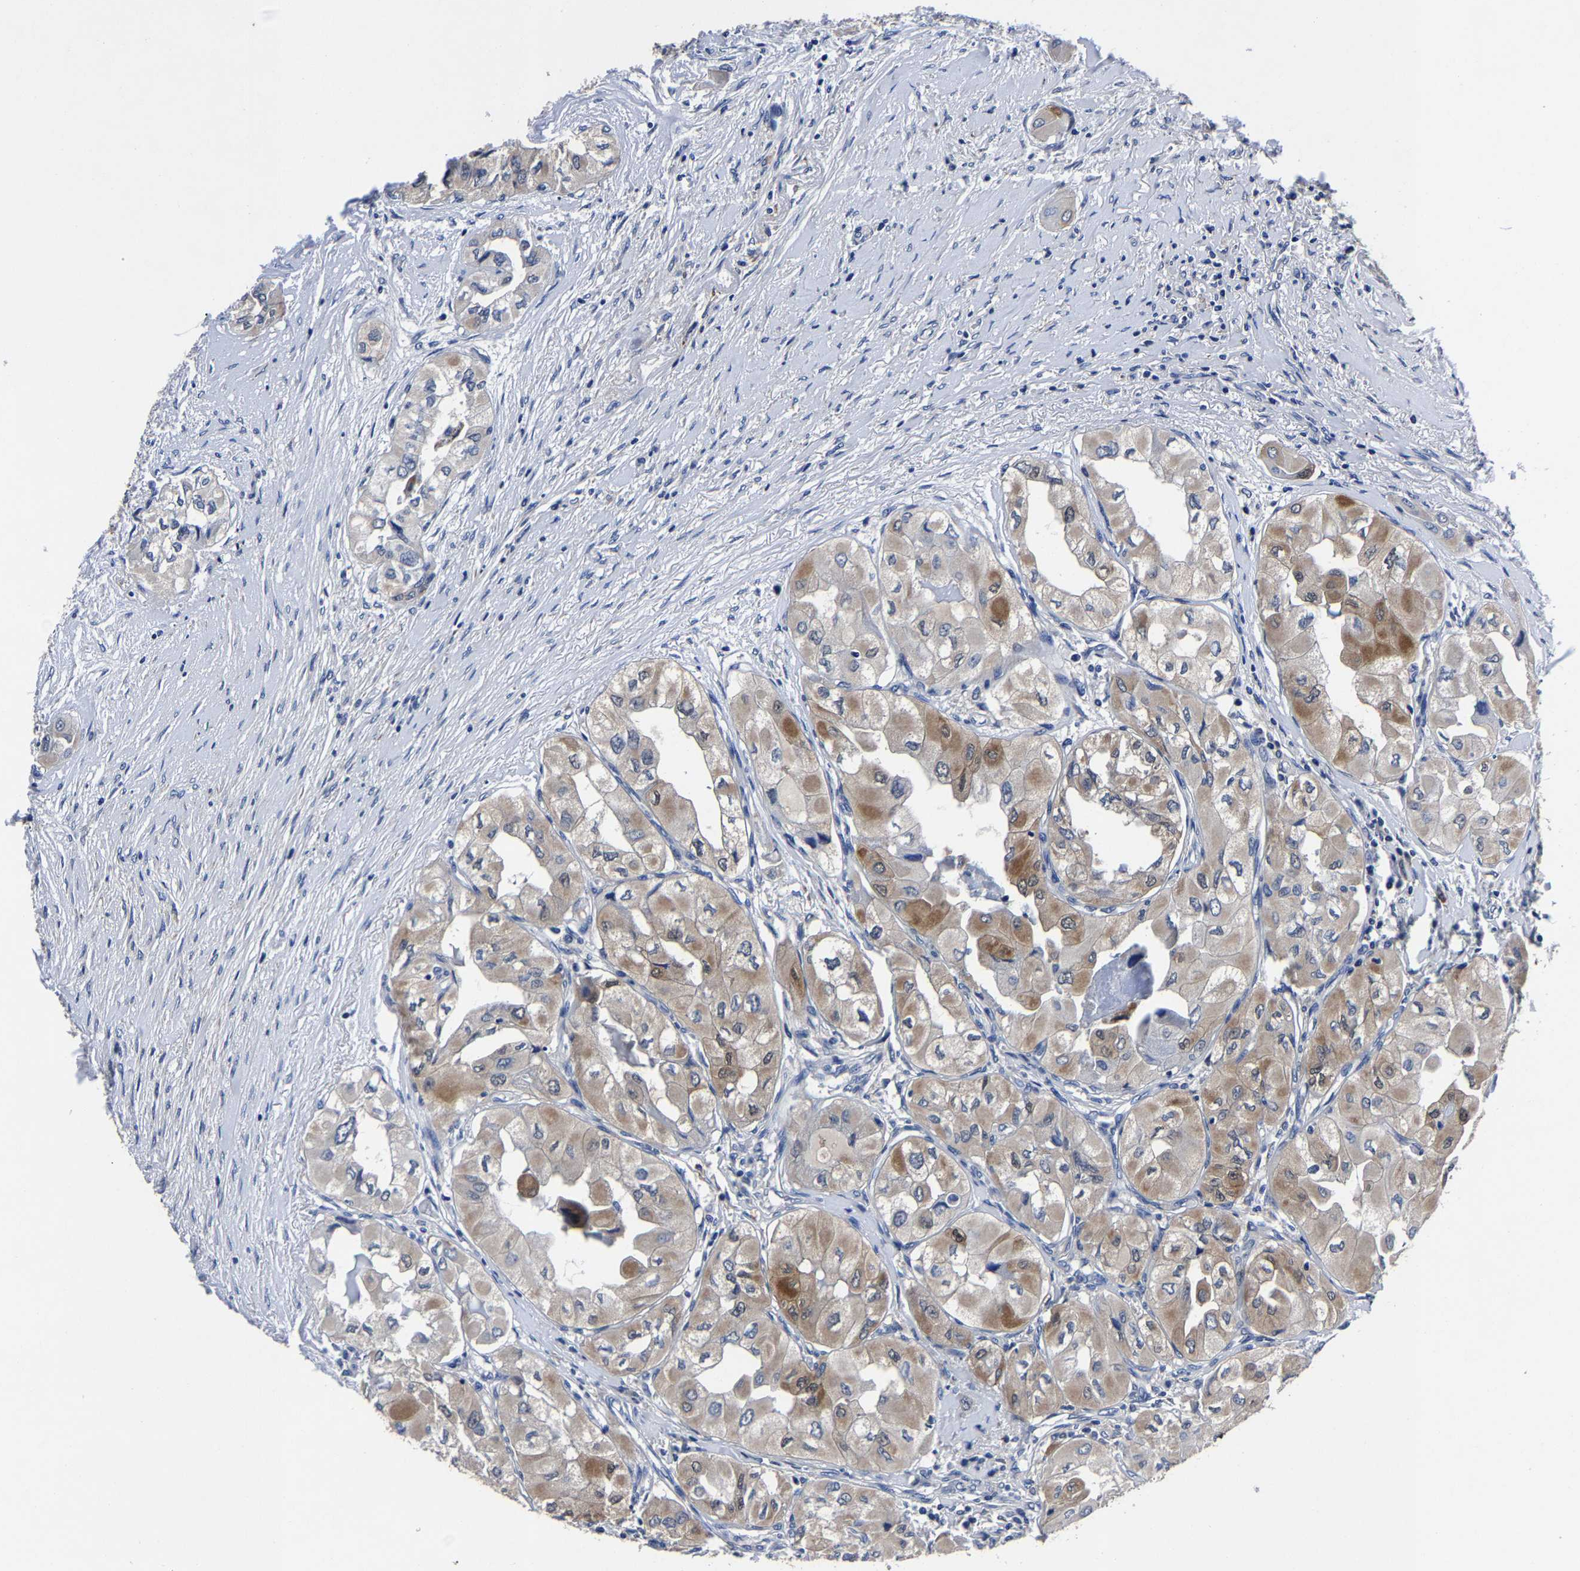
{"staining": {"intensity": "moderate", "quantity": "<25%", "location": "cytoplasmic/membranous"}, "tissue": "thyroid cancer", "cell_type": "Tumor cells", "image_type": "cancer", "snomed": [{"axis": "morphology", "description": "Papillary adenocarcinoma, NOS"}, {"axis": "topography", "description": "Thyroid gland"}], "caption": "Immunohistochemical staining of thyroid cancer (papillary adenocarcinoma) exhibits moderate cytoplasmic/membranous protein staining in approximately <25% of tumor cells.", "gene": "PSPH", "patient": {"sex": "female", "age": 59}}